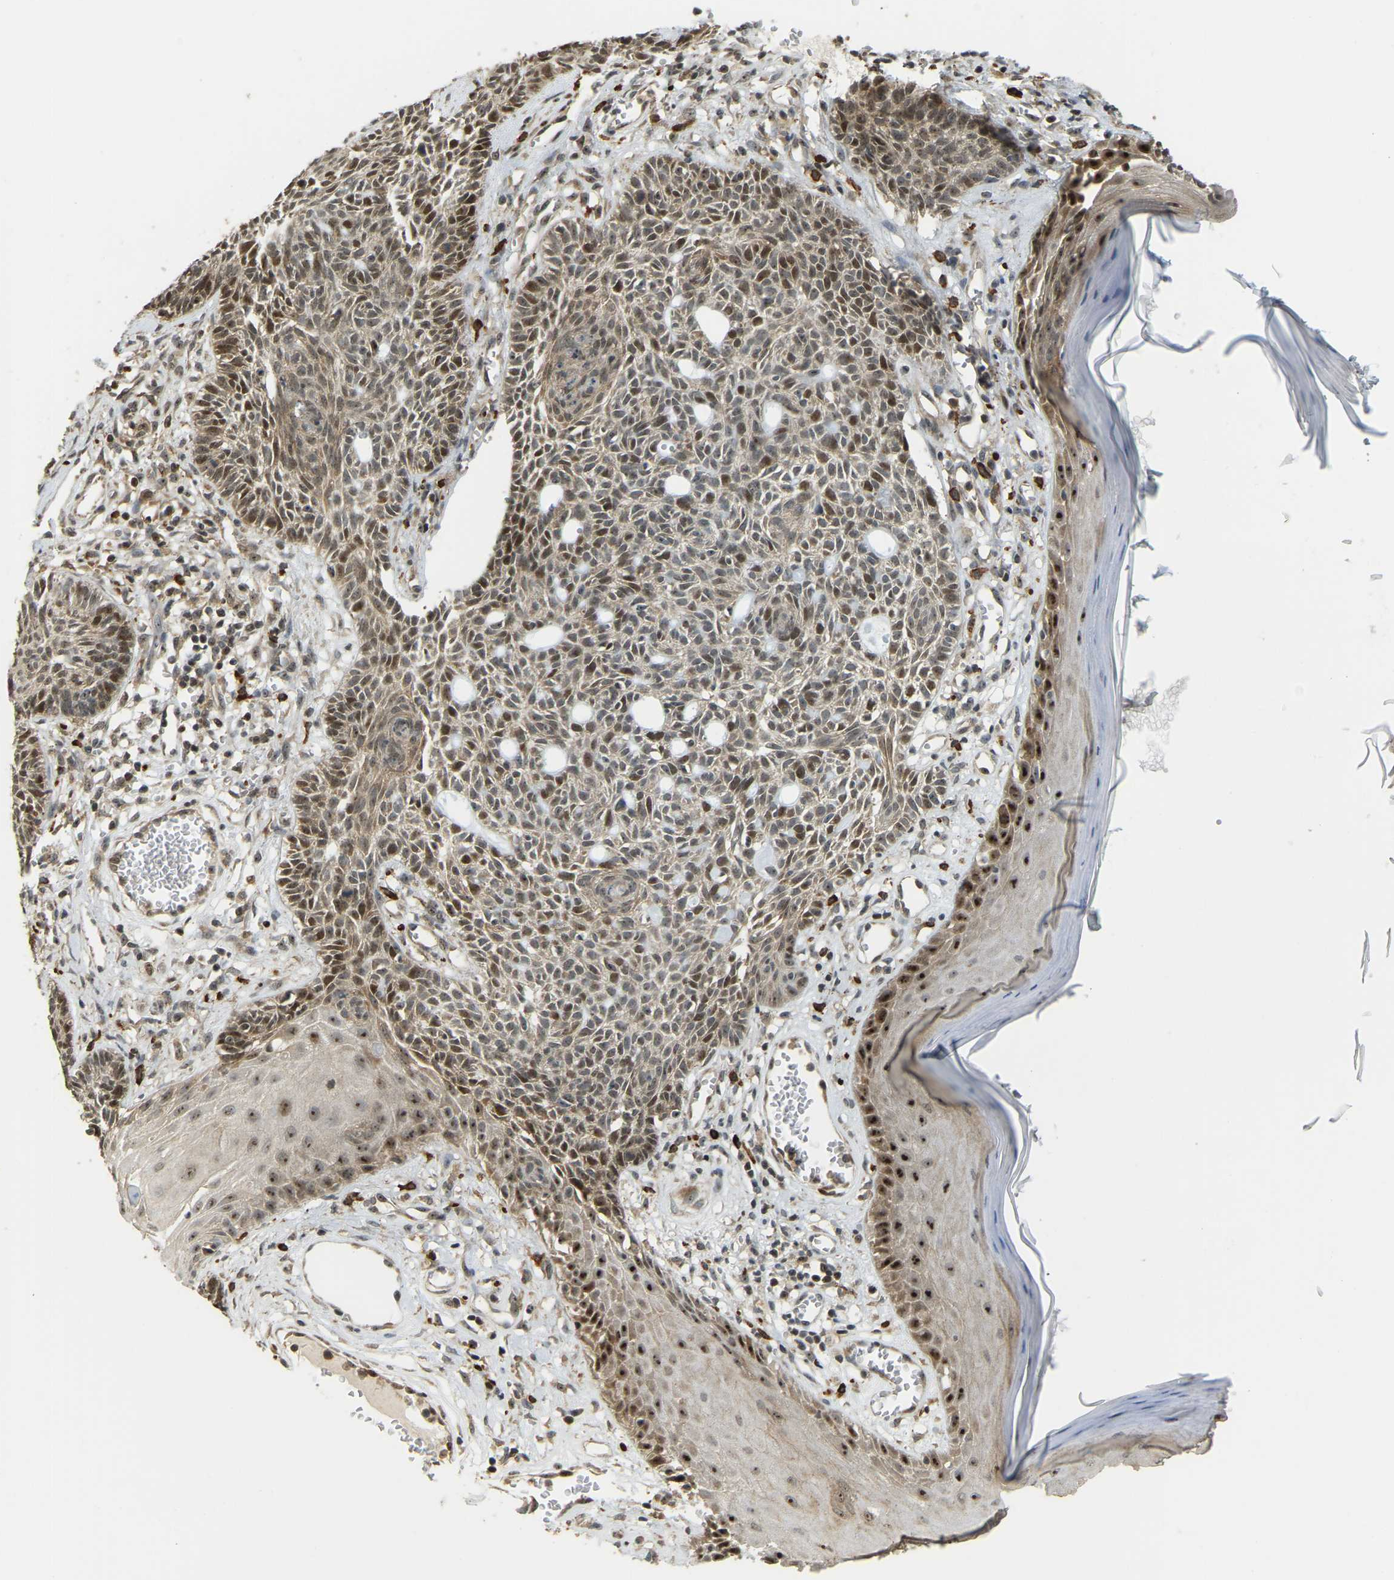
{"staining": {"intensity": "moderate", "quantity": "25%-75%", "location": "nuclear"}, "tissue": "skin cancer", "cell_type": "Tumor cells", "image_type": "cancer", "snomed": [{"axis": "morphology", "description": "Basal cell carcinoma"}, {"axis": "topography", "description": "Skin"}], "caption": "DAB immunohistochemical staining of human skin basal cell carcinoma reveals moderate nuclear protein staining in about 25%-75% of tumor cells. (Stains: DAB in brown, nuclei in blue, Microscopy: brightfield microscopy at high magnification).", "gene": "BRF2", "patient": {"sex": "male", "age": 67}}